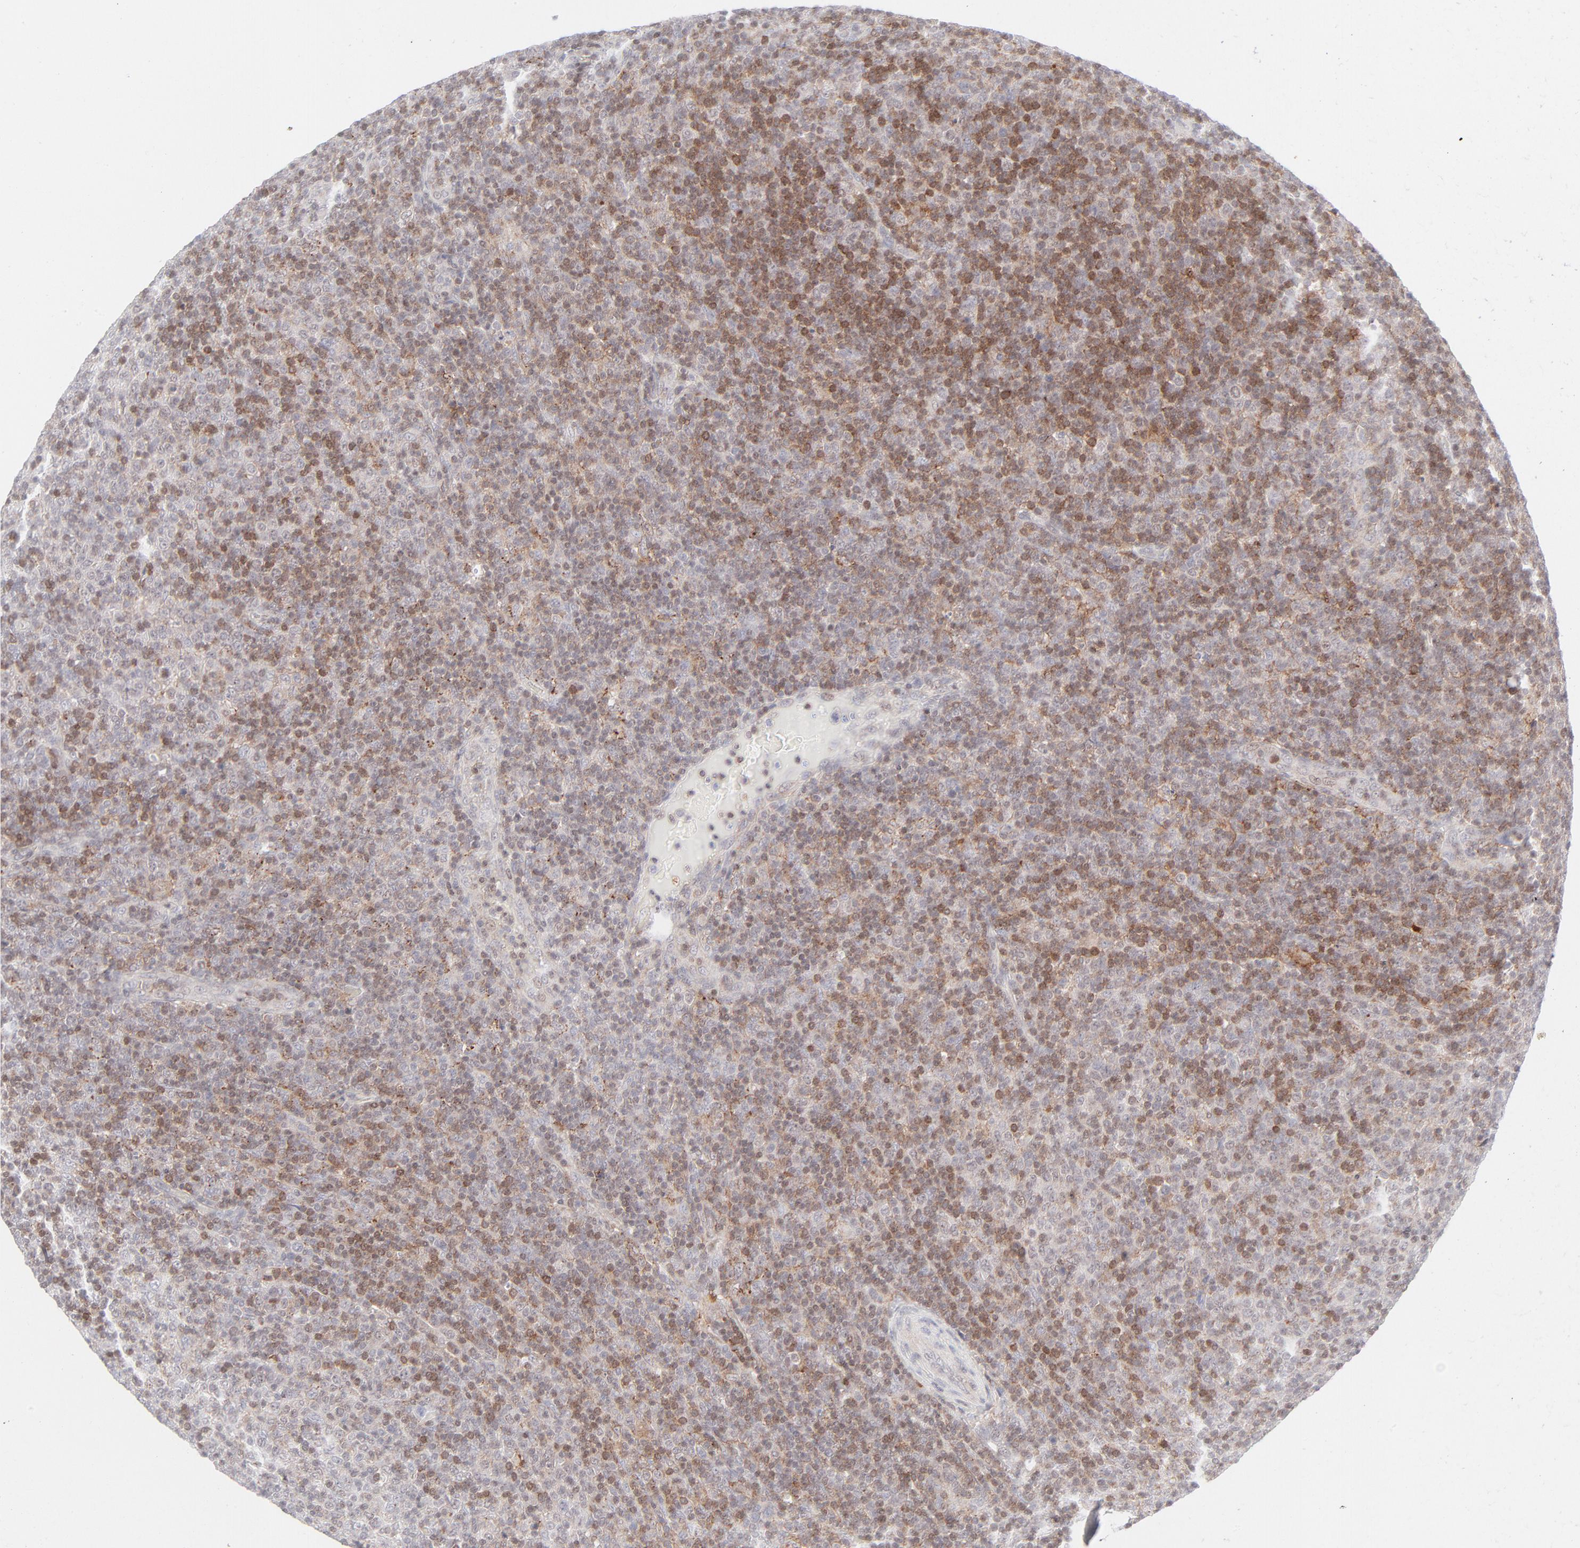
{"staining": {"intensity": "moderate", "quantity": "25%-75%", "location": "nuclear"}, "tissue": "lymphoma", "cell_type": "Tumor cells", "image_type": "cancer", "snomed": [{"axis": "morphology", "description": "Malignant lymphoma, non-Hodgkin's type, Low grade"}, {"axis": "topography", "description": "Lymph node"}], "caption": "Immunohistochemical staining of malignant lymphoma, non-Hodgkin's type (low-grade) reveals moderate nuclear protein expression in about 25%-75% of tumor cells. (IHC, brightfield microscopy, high magnification).", "gene": "PRKCB", "patient": {"sex": "male", "age": 70}}